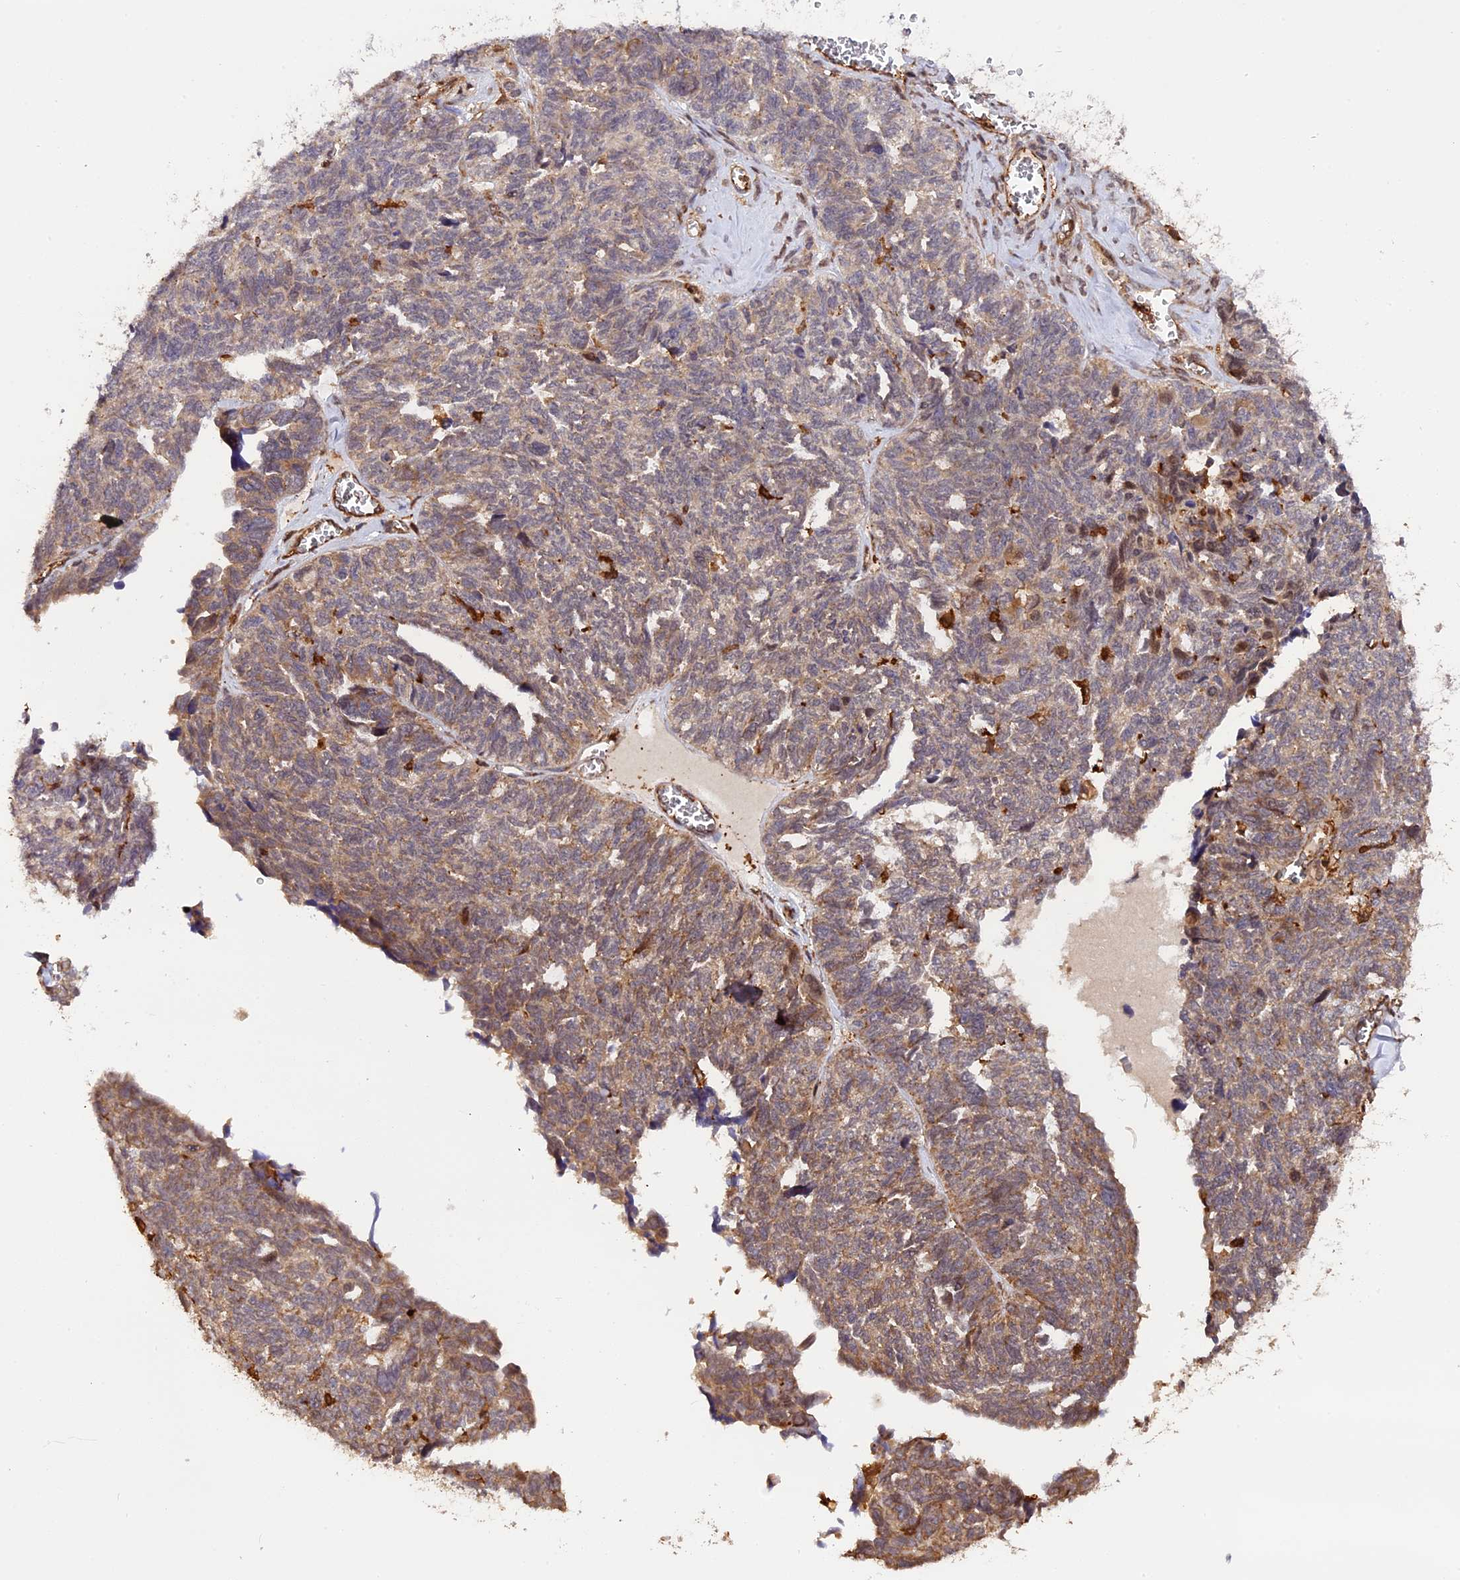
{"staining": {"intensity": "moderate", "quantity": ">75%", "location": "cytoplasmic/membranous"}, "tissue": "ovarian cancer", "cell_type": "Tumor cells", "image_type": "cancer", "snomed": [{"axis": "morphology", "description": "Cystadenocarcinoma, serous, NOS"}, {"axis": "topography", "description": "Ovary"}], "caption": "Human ovarian cancer stained with a protein marker reveals moderate staining in tumor cells.", "gene": "HERPUD1", "patient": {"sex": "female", "age": 79}}